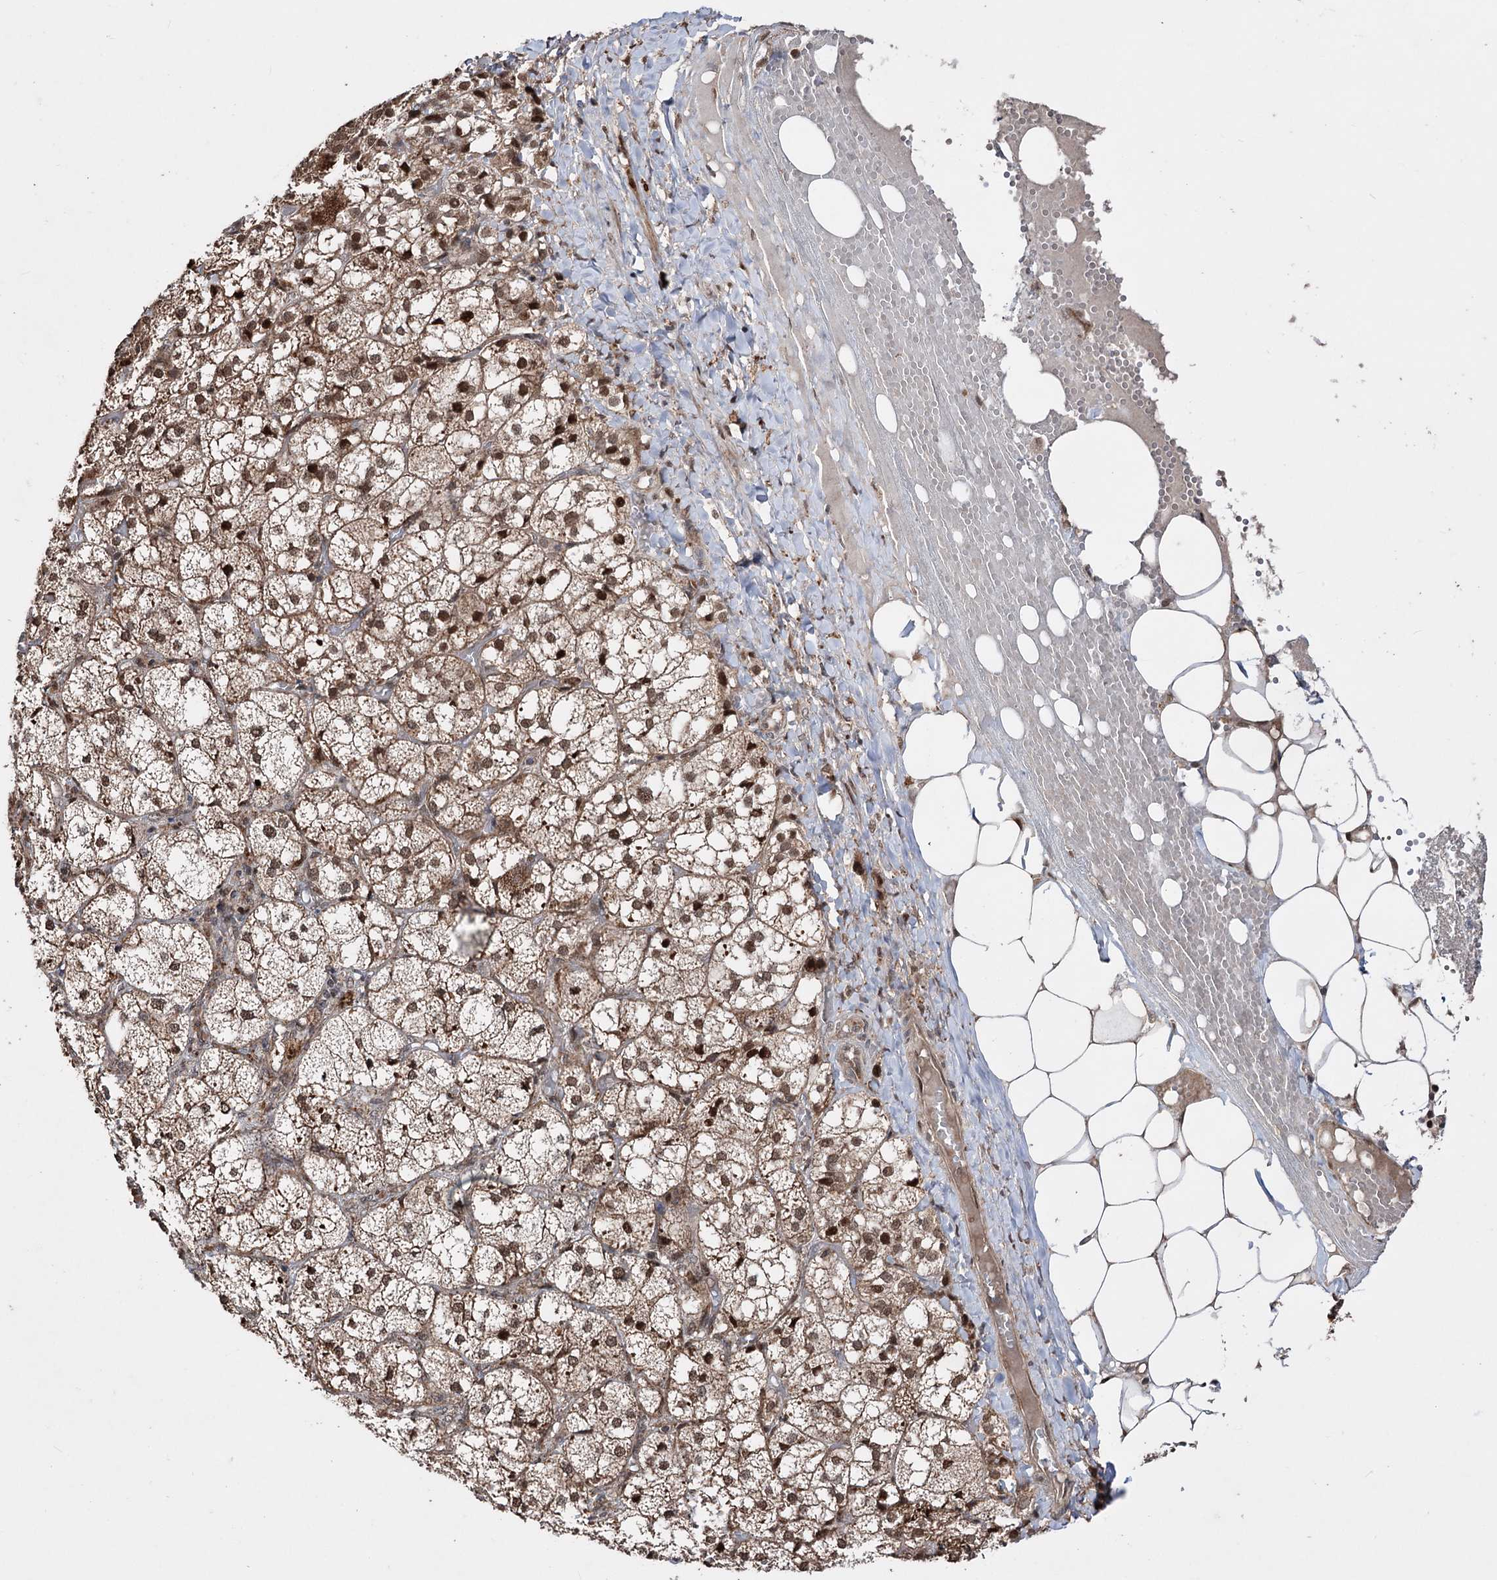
{"staining": {"intensity": "strong", "quantity": "25%-75%", "location": "cytoplasmic/membranous,nuclear"}, "tissue": "adrenal gland", "cell_type": "Glandular cells", "image_type": "normal", "snomed": [{"axis": "morphology", "description": "Normal tissue, NOS"}, {"axis": "topography", "description": "Adrenal gland"}], "caption": "Adrenal gland stained with a brown dye exhibits strong cytoplasmic/membranous,nuclear positive expression in about 25%-75% of glandular cells.", "gene": "CPNE8", "patient": {"sex": "female", "age": 61}}